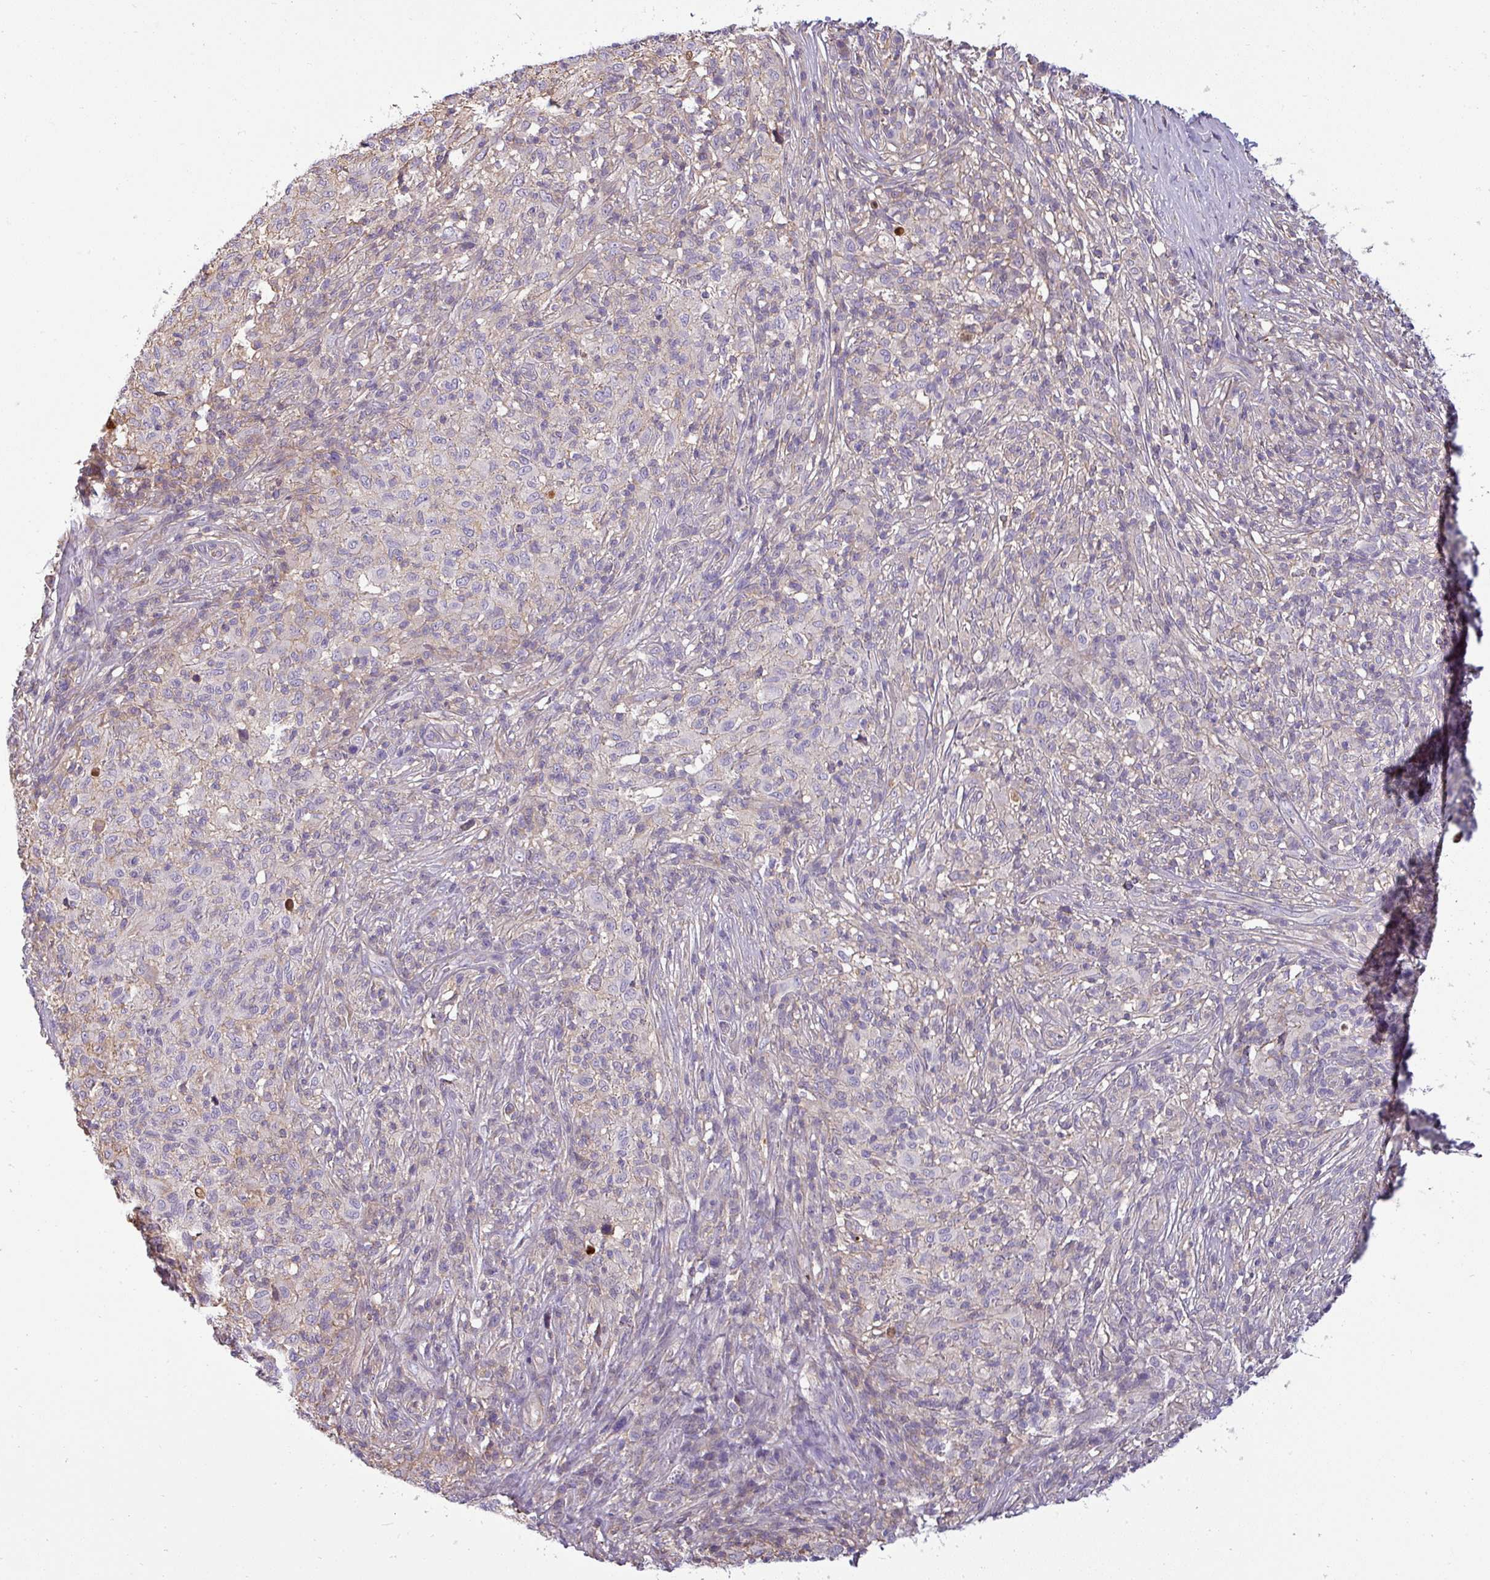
{"staining": {"intensity": "negative", "quantity": "none", "location": "none"}, "tissue": "melanoma", "cell_type": "Tumor cells", "image_type": "cancer", "snomed": [{"axis": "morphology", "description": "Malignant melanoma, NOS"}, {"axis": "topography", "description": "Skin"}], "caption": "This is an IHC photomicrograph of human melanoma. There is no positivity in tumor cells.", "gene": "ZNF835", "patient": {"sex": "male", "age": 66}}